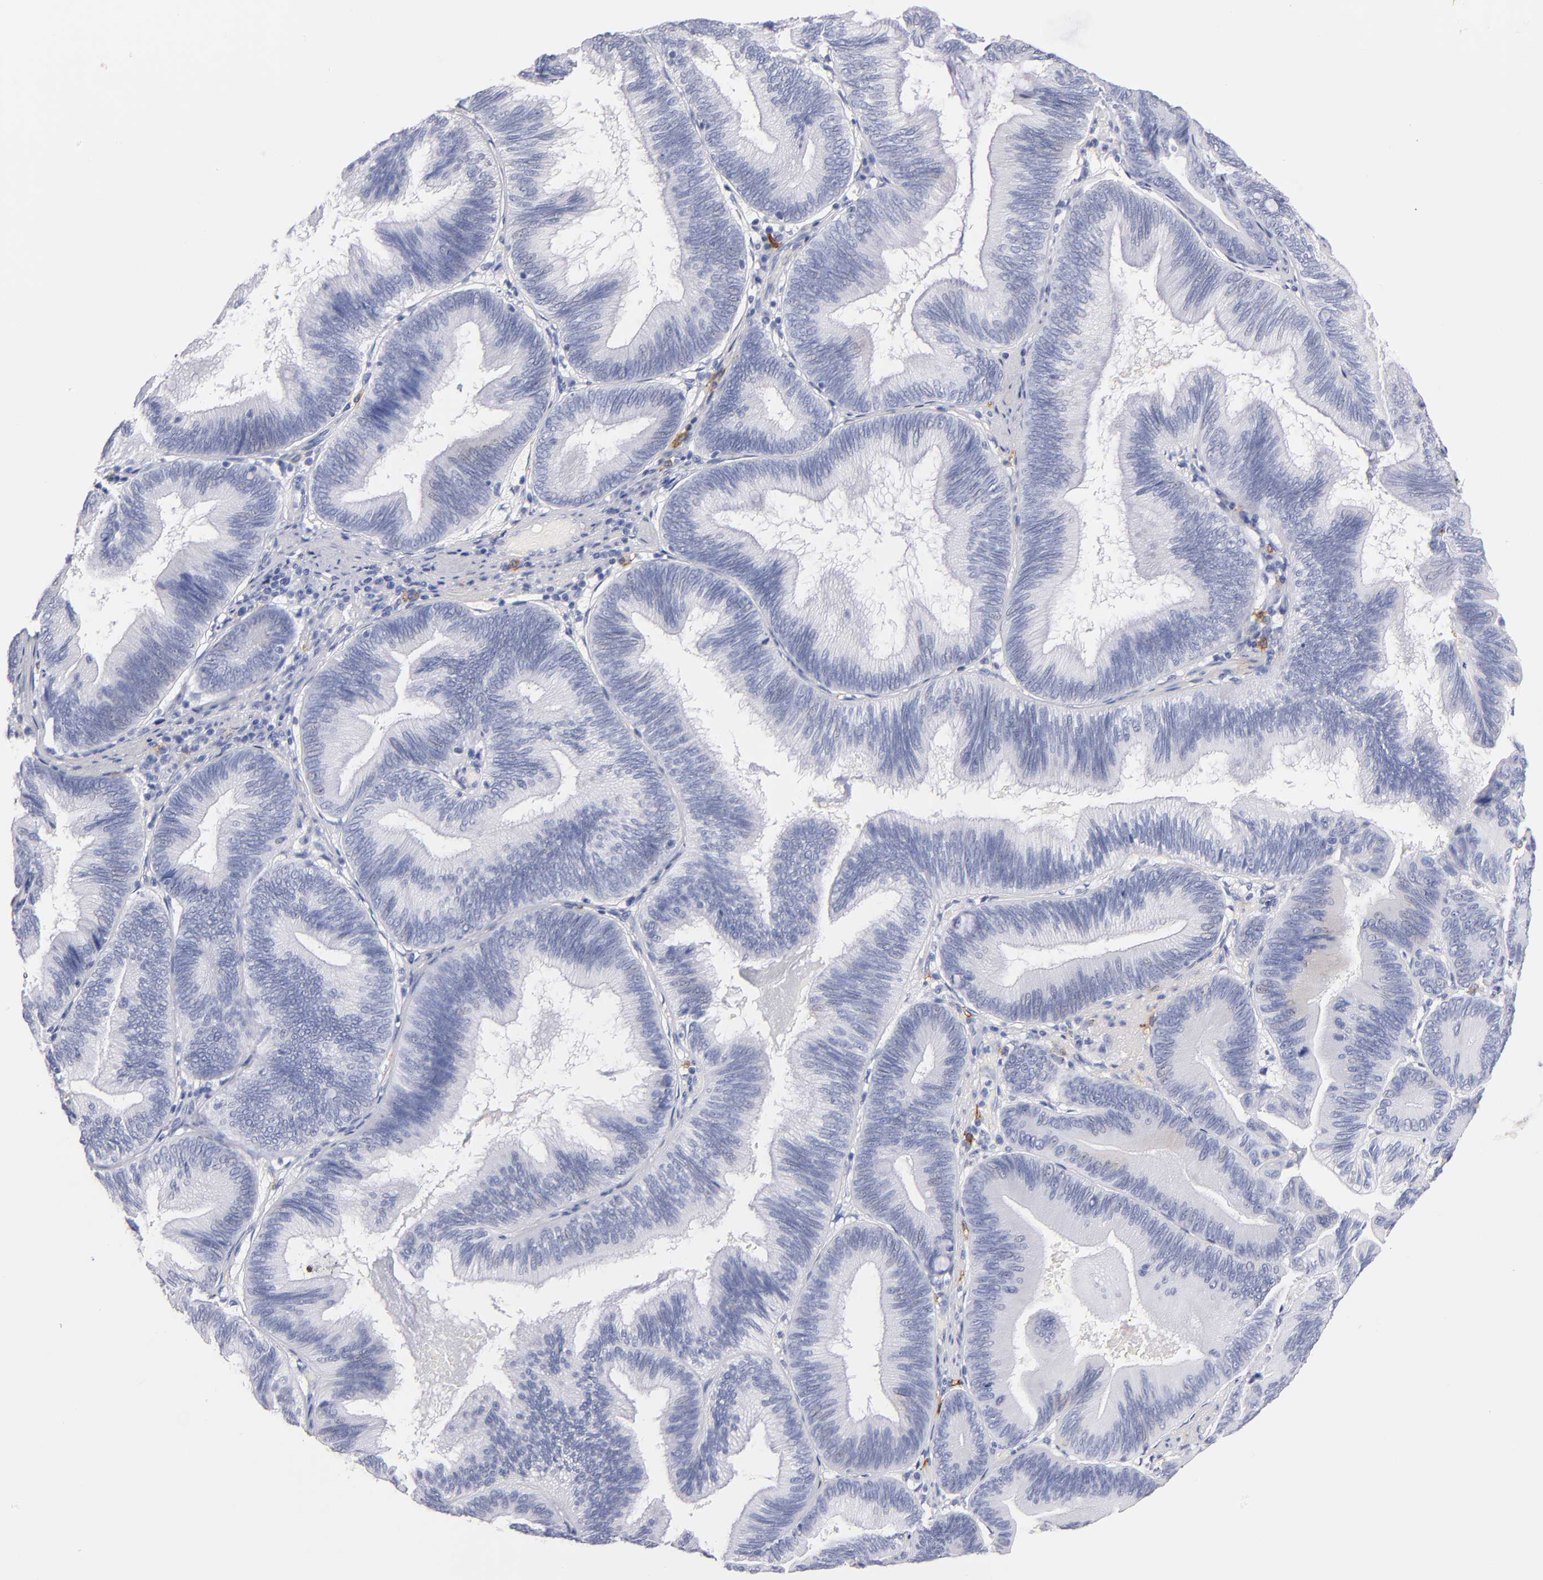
{"staining": {"intensity": "negative", "quantity": "none", "location": "none"}, "tissue": "pancreatic cancer", "cell_type": "Tumor cells", "image_type": "cancer", "snomed": [{"axis": "morphology", "description": "Adenocarcinoma, NOS"}, {"axis": "topography", "description": "Pancreas"}], "caption": "DAB immunohistochemical staining of human pancreatic cancer (adenocarcinoma) demonstrates no significant staining in tumor cells. Brightfield microscopy of immunohistochemistry (IHC) stained with DAB (brown) and hematoxylin (blue), captured at high magnification.", "gene": "KIT", "patient": {"sex": "male", "age": 82}}